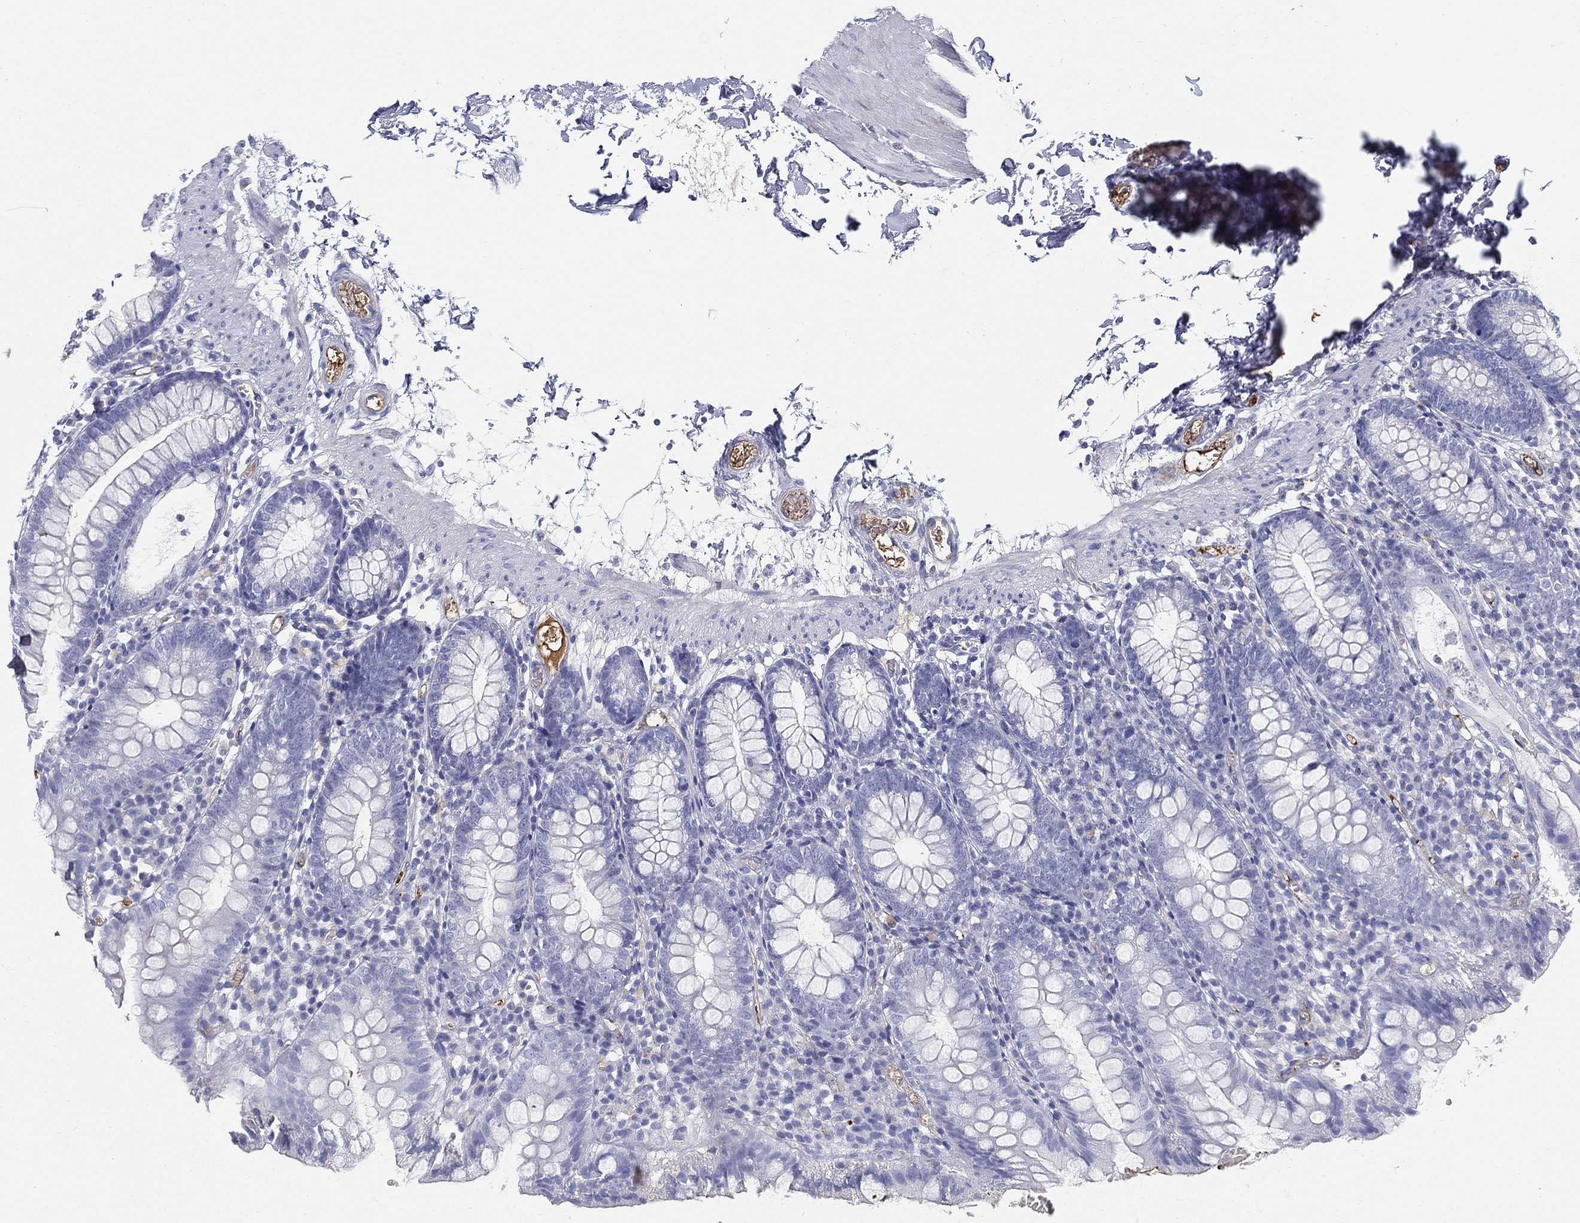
{"staining": {"intensity": "negative", "quantity": "none", "location": "none"}, "tissue": "small intestine", "cell_type": "Glandular cells", "image_type": "normal", "snomed": [{"axis": "morphology", "description": "Normal tissue, NOS"}, {"axis": "topography", "description": "Small intestine"}], "caption": "Protein analysis of benign small intestine reveals no significant positivity in glandular cells.", "gene": "IFNB1", "patient": {"sex": "female", "age": 90}}